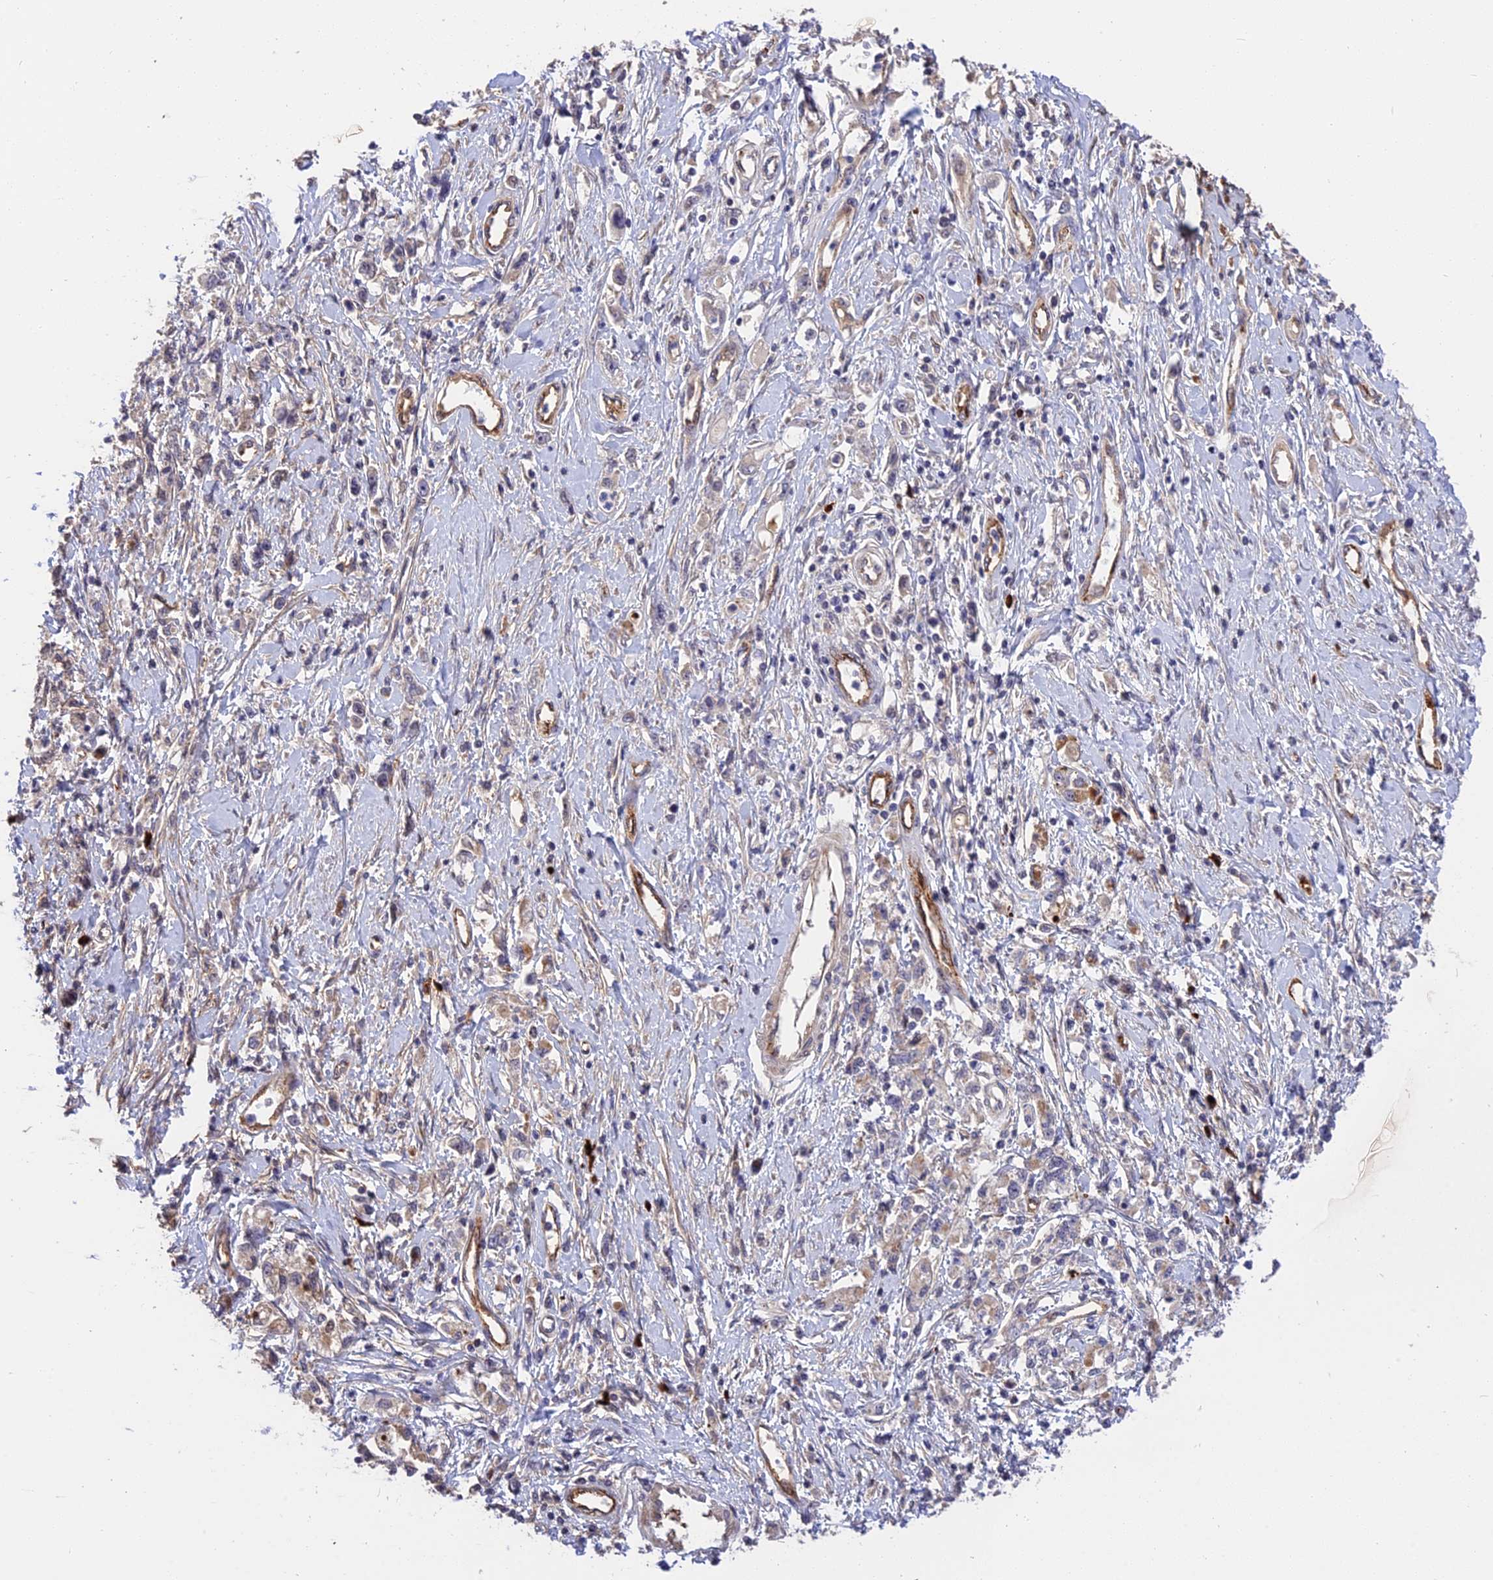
{"staining": {"intensity": "weak", "quantity": "<25%", "location": "cytoplasmic/membranous"}, "tissue": "stomach cancer", "cell_type": "Tumor cells", "image_type": "cancer", "snomed": [{"axis": "morphology", "description": "Adenocarcinoma, NOS"}, {"axis": "topography", "description": "Stomach"}], "caption": "DAB immunohistochemical staining of human stomach adenocarcinoma shows no significant expression in tumor cells.", "gene": "MFSD2A", "patient": {"sex": "female", "age": 76}}